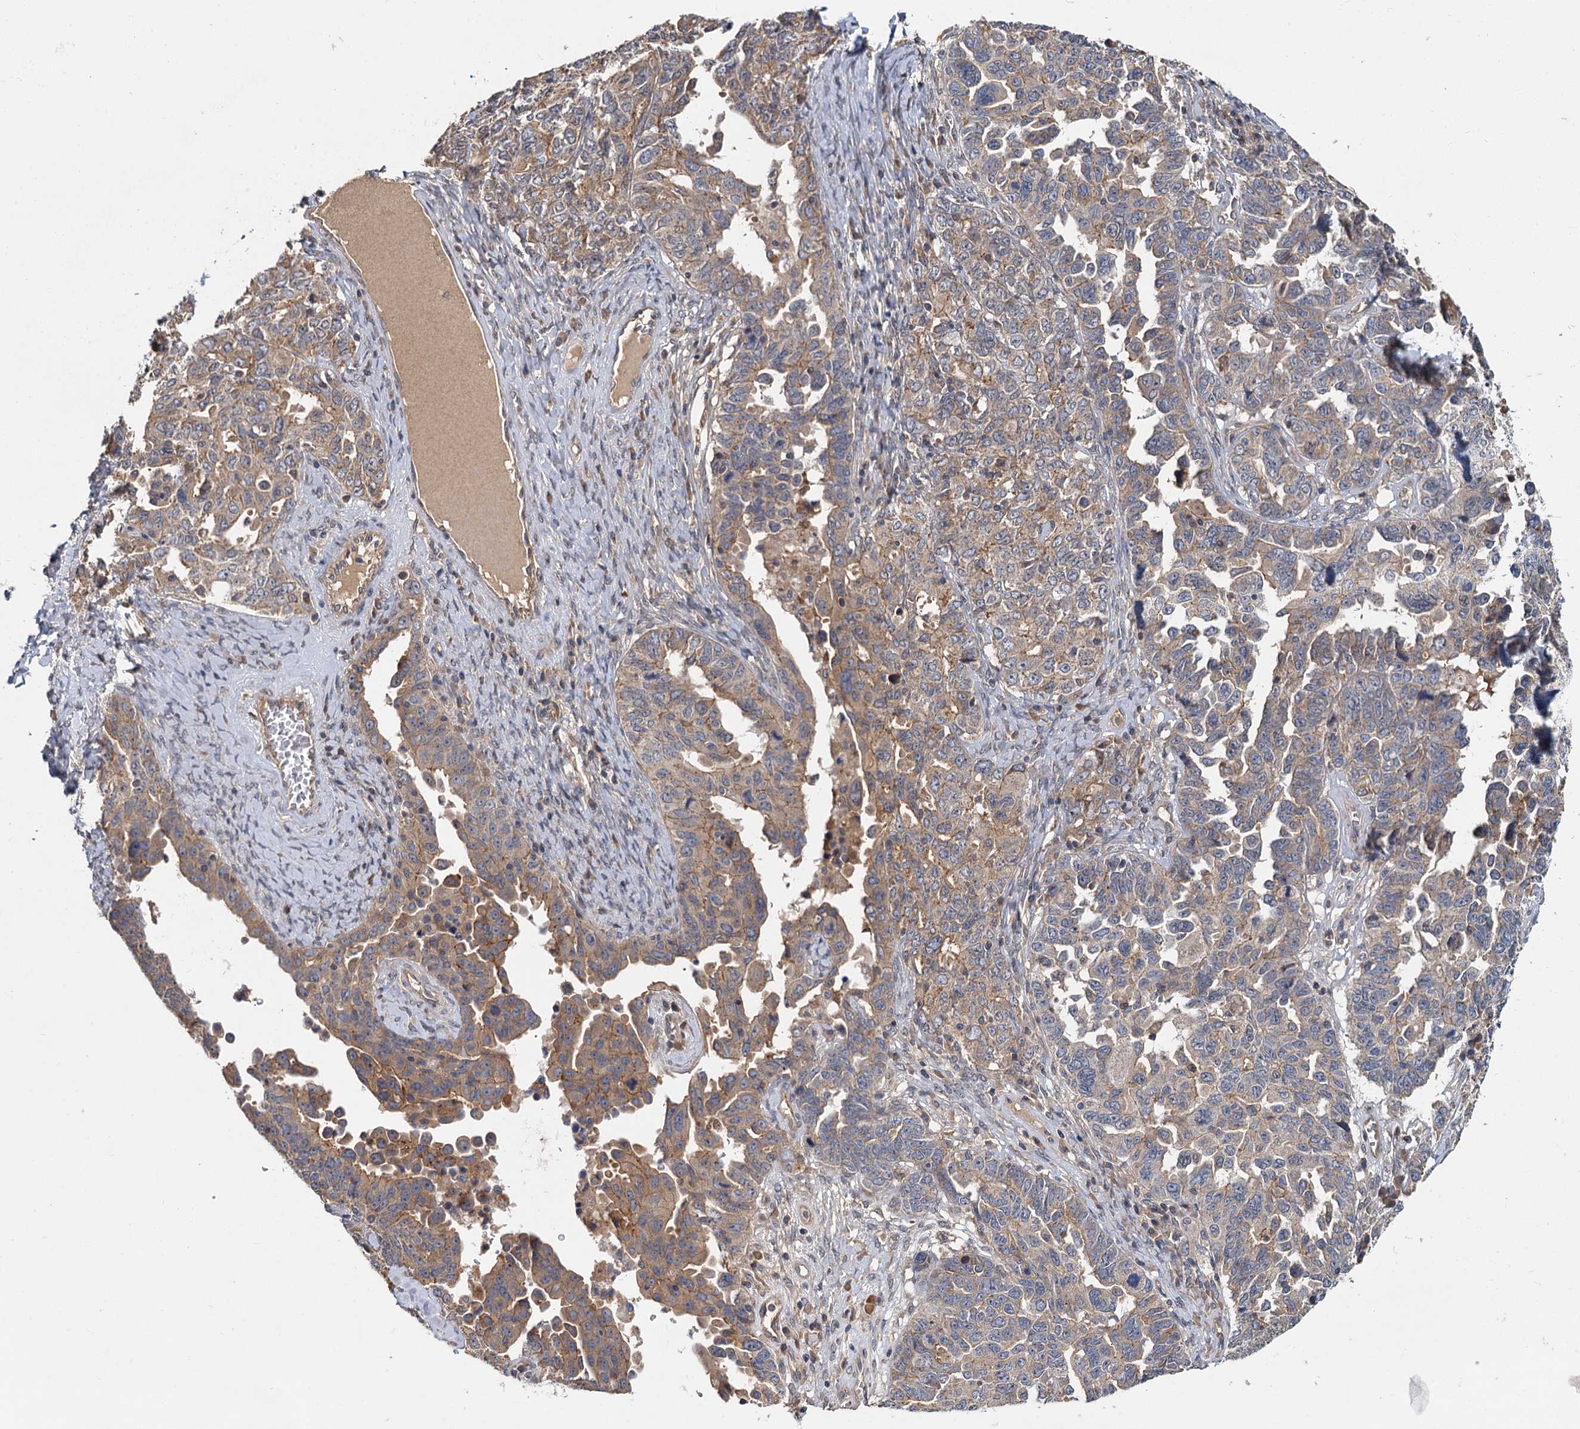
{"staining": {"intensity": "weak", "quantity": ">75%", "location": "cytoplasmic/membranous"}, "tissue": "ovarian cancer", "cell_type": "Tumor cells", "image_type": "cancer", "snomed": [{"axis": "morphology", "description": "Carcinoma, endometroid"}, {"axis": "topography", "description": "Ovary"}], "caption": "The micrograph reveals immunohistochemical staining of ovarian cancer (endometroid carcinoma). There is weak cytoplasmic/membranous staining is seen in about >75% of tumor cells.", "gene": "ZNF324", "patient": {"sex": "female", "age": 62}}